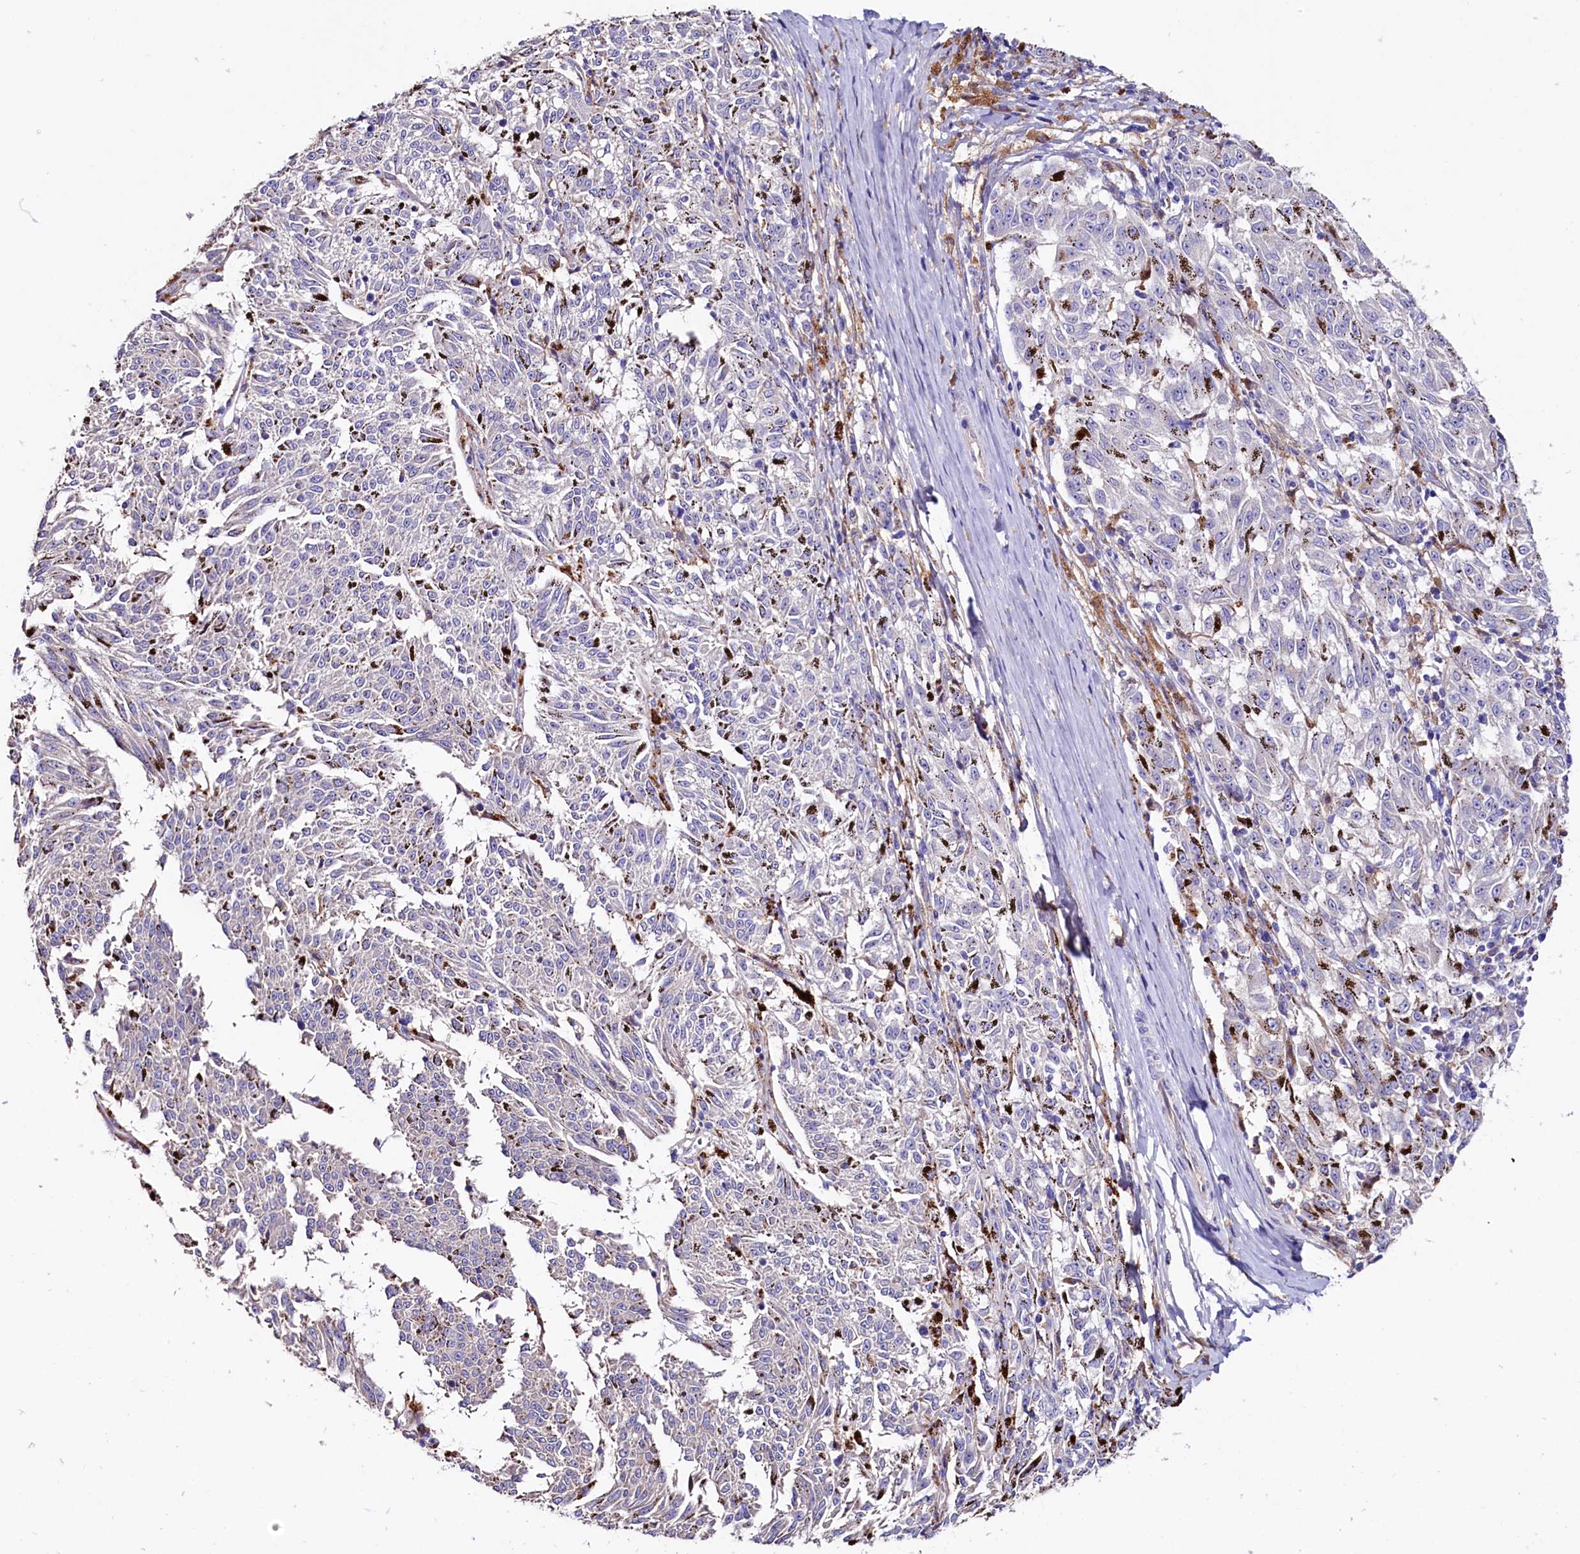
{"staining": {"intensity": "negative", "quantity": "none", "location": "none"}, "tissue": "melanoma", "cell_type": "Tumor cells", "image_type": "cancer", "snomed": [{"axis": "morphology", "description": "Malignant melanoma, NOS"}, {"axis": "topography", "description": "Skin"}], "caption": "High magnification brightfield microscopy of malignant melanoma stained with DAB (brown) and counterstained with hematoxylin (blue): tumor cells show no significant staining.", "gene": "IL17RD", "patient": {"sex": "female", "age": 72}}